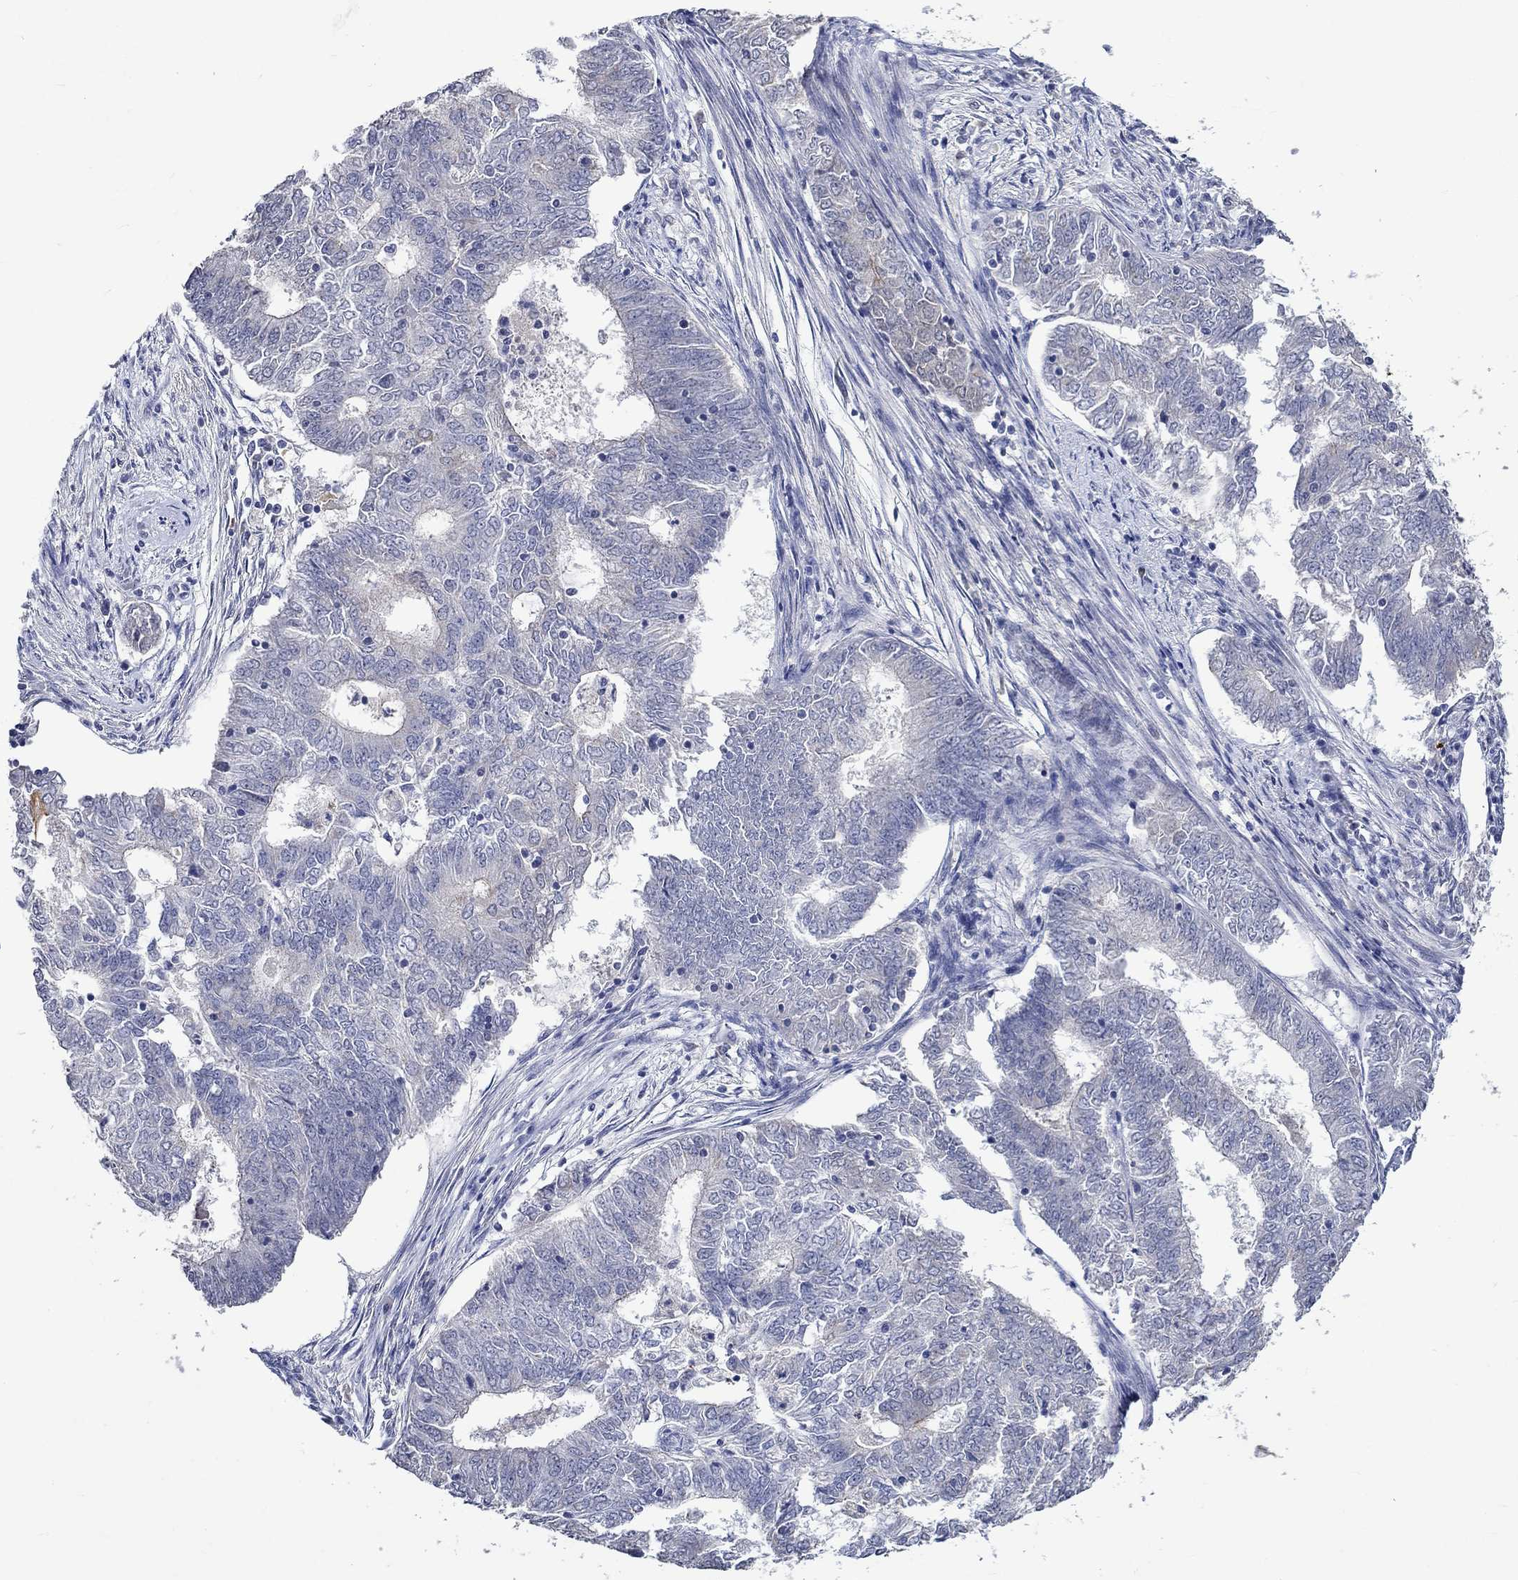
{"staining": {"intensity": "negative", "quantity": "none", "location": "none"}, "tissue": "endometrial cancer", "cell_type": "Tumor cells", "image_type": "cancer", "snomed": [{"axis": "morphology", "description": "Adenocarcinoma, NOS"}, {"axis": "topography", "description": "Endometrium"}], "caption": "A high-resolution histopathology image shows immunohistochemistry (IHC) staining of adenocarcinoma (endometrial), which shows no significant staining in tumor cells.", "gene": "DDX3Y", "patient": {"sex": "female", "age": 62}}